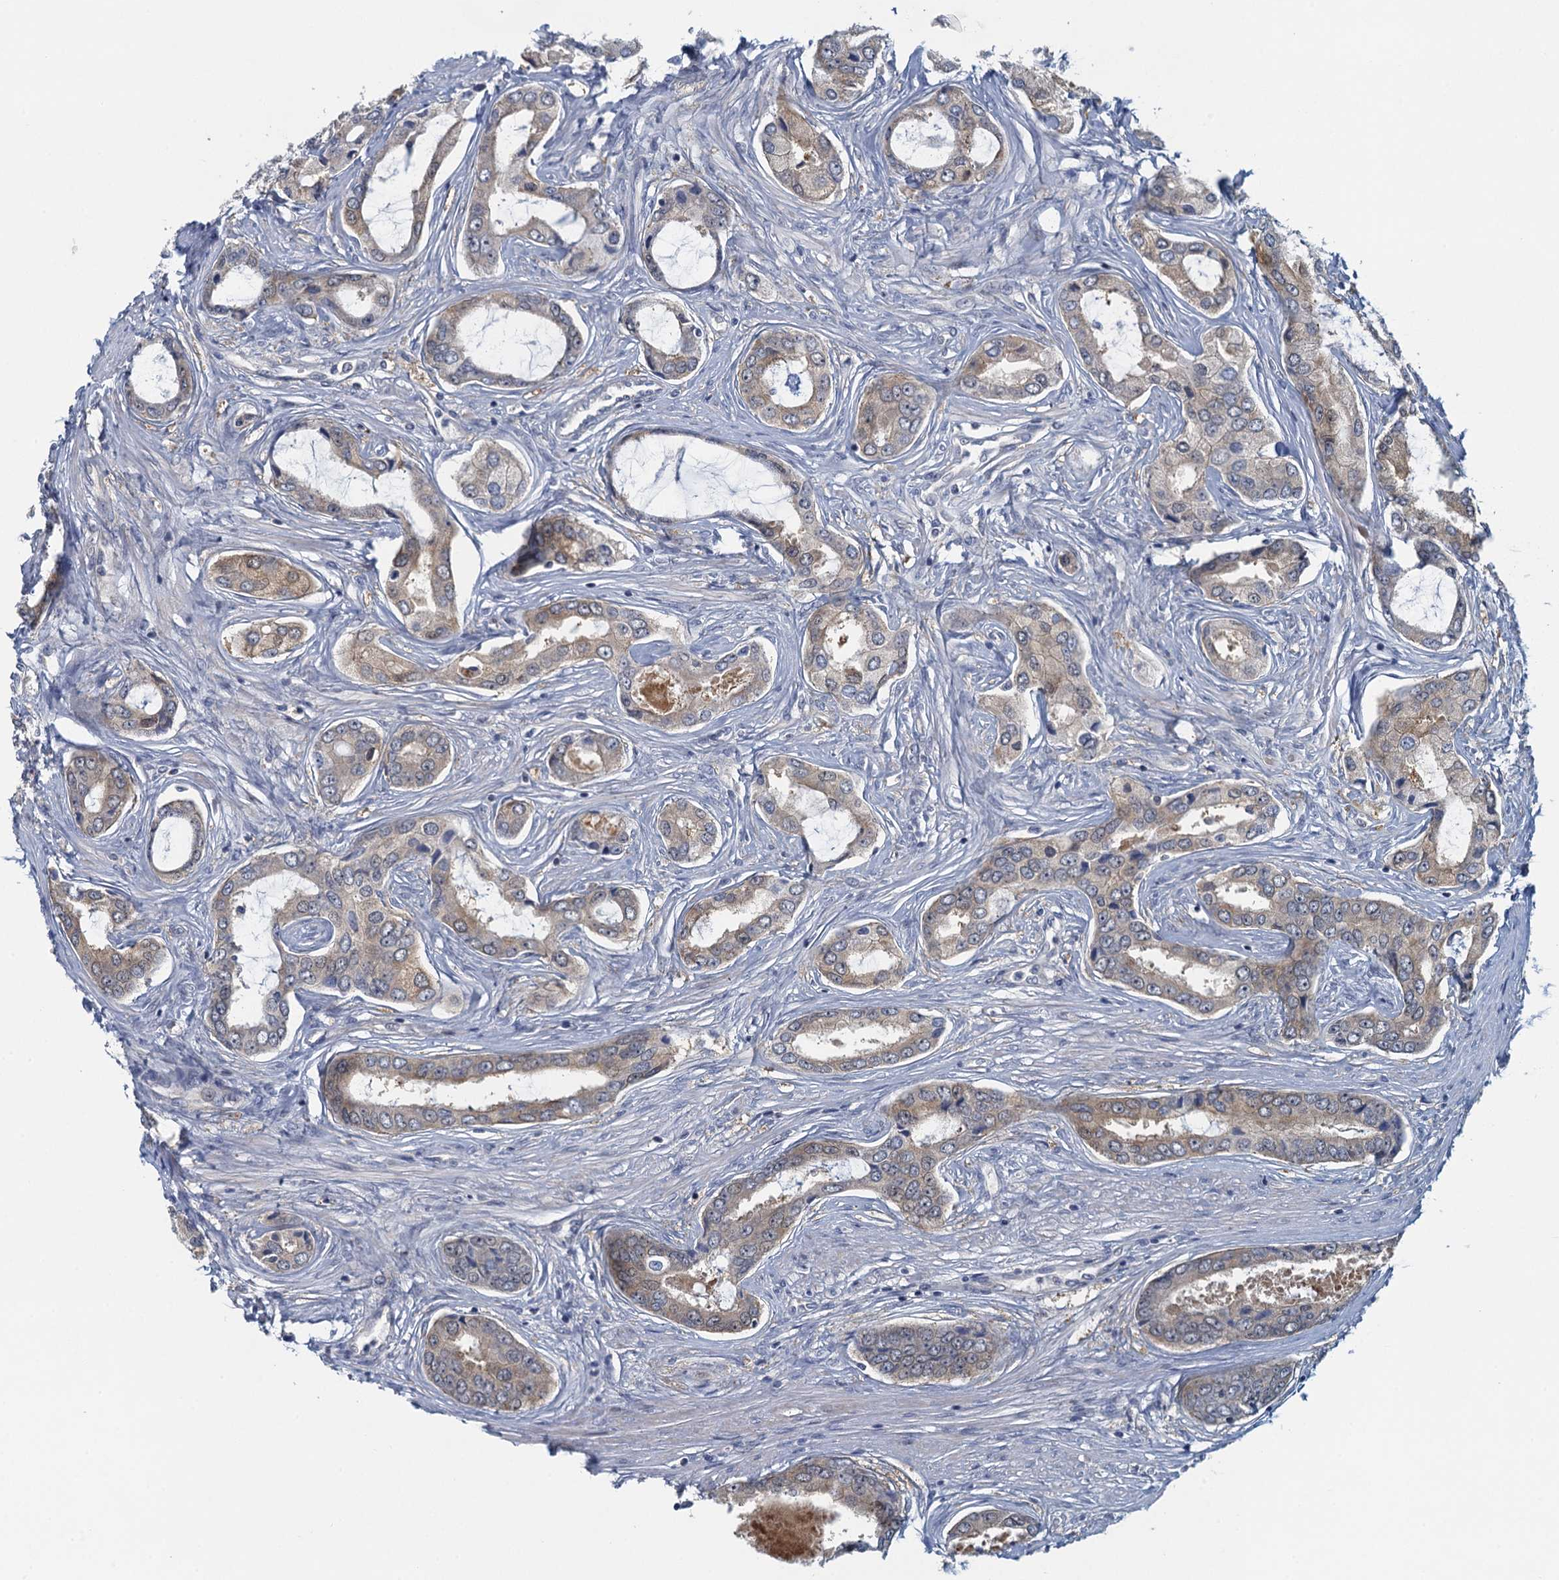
{"staining": {"intensity": "weak", "quantity": "25%-75%", "location": "cytoplasmic/membranous"}, "tissue": "prostate cancer", "cell_type": "Tumor cells", "image_type": "cancer", "snomed": [{"axis": "morphology", "description": "Adenocarcinoma, Low grade"}, {"axis": "topography", "description": "Prostate"}], "caption": "This is an image of IHC staining of prostate cancer, which shows weak positivity in the cytoplasmic/membranous of tumor cells.", "gene": "NCKAP1L", "patient": {"sex": "male", "age": 68}}